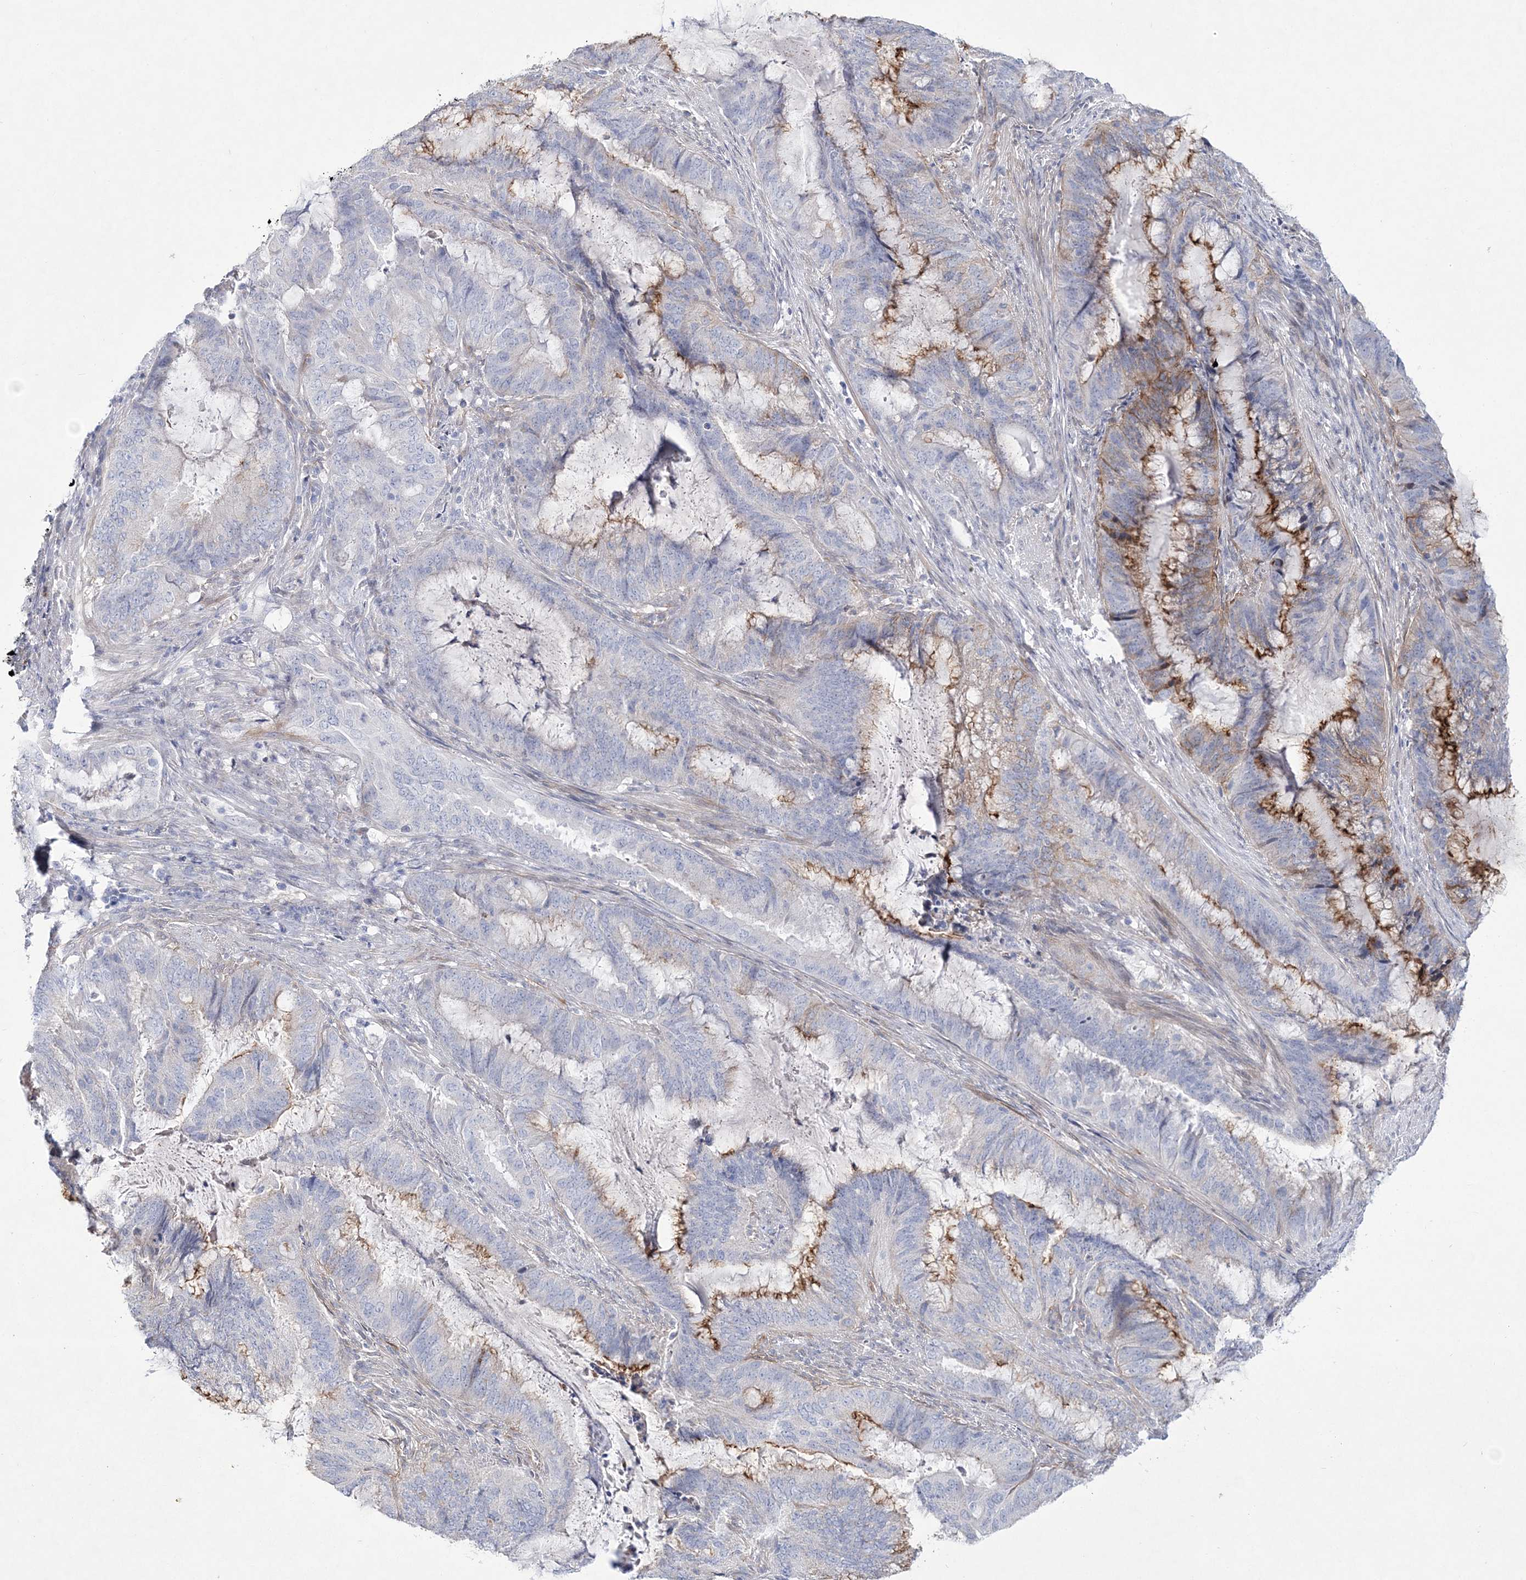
{"staining": {"intensity": "strong", "quantity": "<25%", "location": "cytoplasmic/membranous"}, "tissue": "endometrial cancer", "cell_type": "Tumor cells", "image_type": "cancer", "snomed": [{"axis": "morphology", "description": "Adenocarcinoma, NOS"}, {"axis": "topography", "description": "Endometrium"}], "caption": "Tumor cells exhibit medium levels of strong cytoplasmic/membranous positivity in approximately <25% of cells in endometrial cancer.", "gene": "ANO1", "patient": {"sex": "female", "age": 51}}